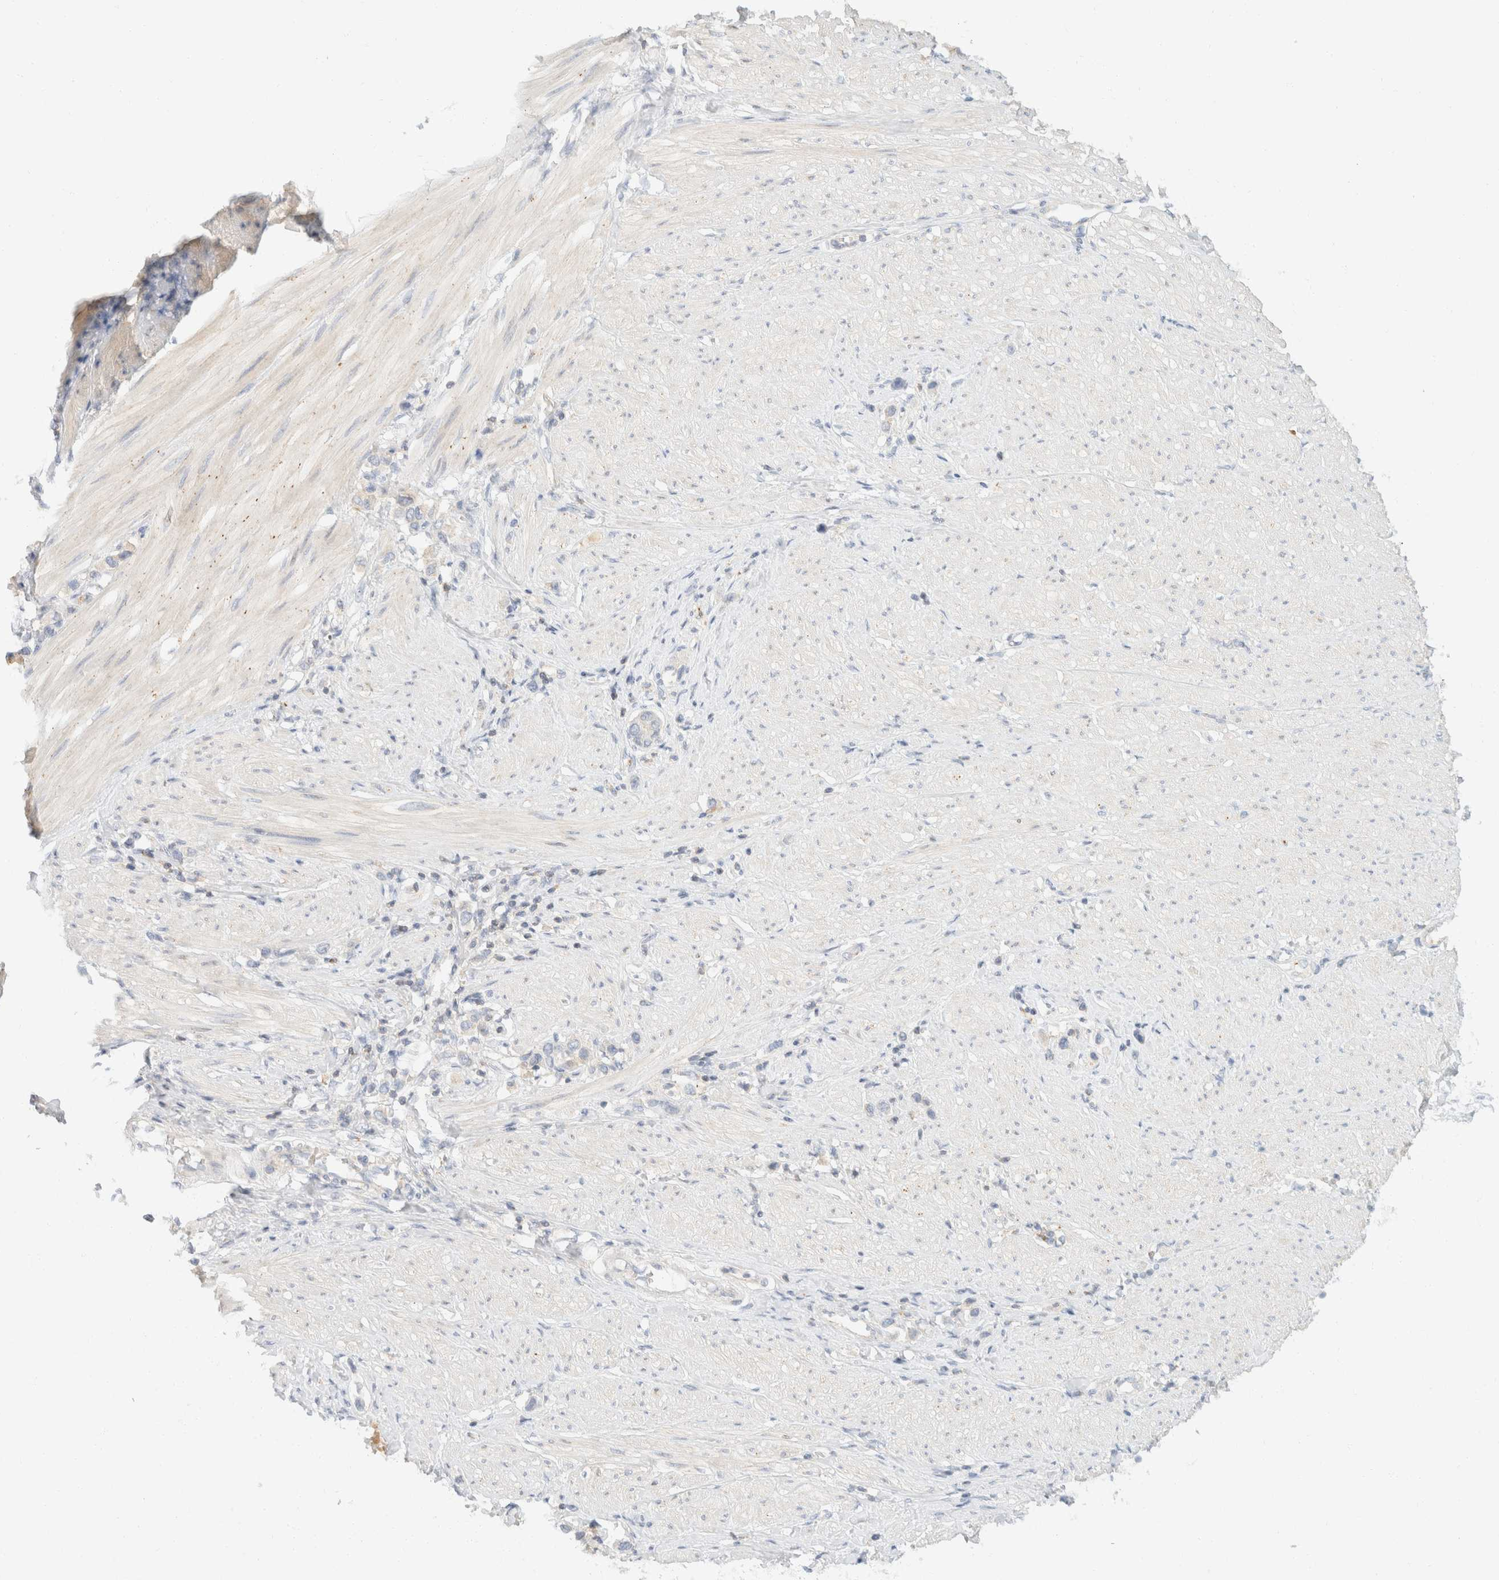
{"staining": {"intensity": "negative", "quantity": "none", "location": "none"}, "tissue": "stomach cancer", "cell_type": "Tumor cells", "image_type": "cancer", "snomed": [{"axis": "morphology", "description": "Adenocarcinoma, NOS"}, {"axis": "topography", "description": "Stomach"}], "caption": "Tumor cells are negative for protein expression in human stomach adenocarcinoma. Brightfield microscopy of immunohistochemistry (IHC) stained with DAB (3,3'-diaminobenzidine) (brown) and hematoxylin (blue), captured at high magnification.", "gene": "SH3GLB2", "patient": {"sex": "female", "age": 65}}